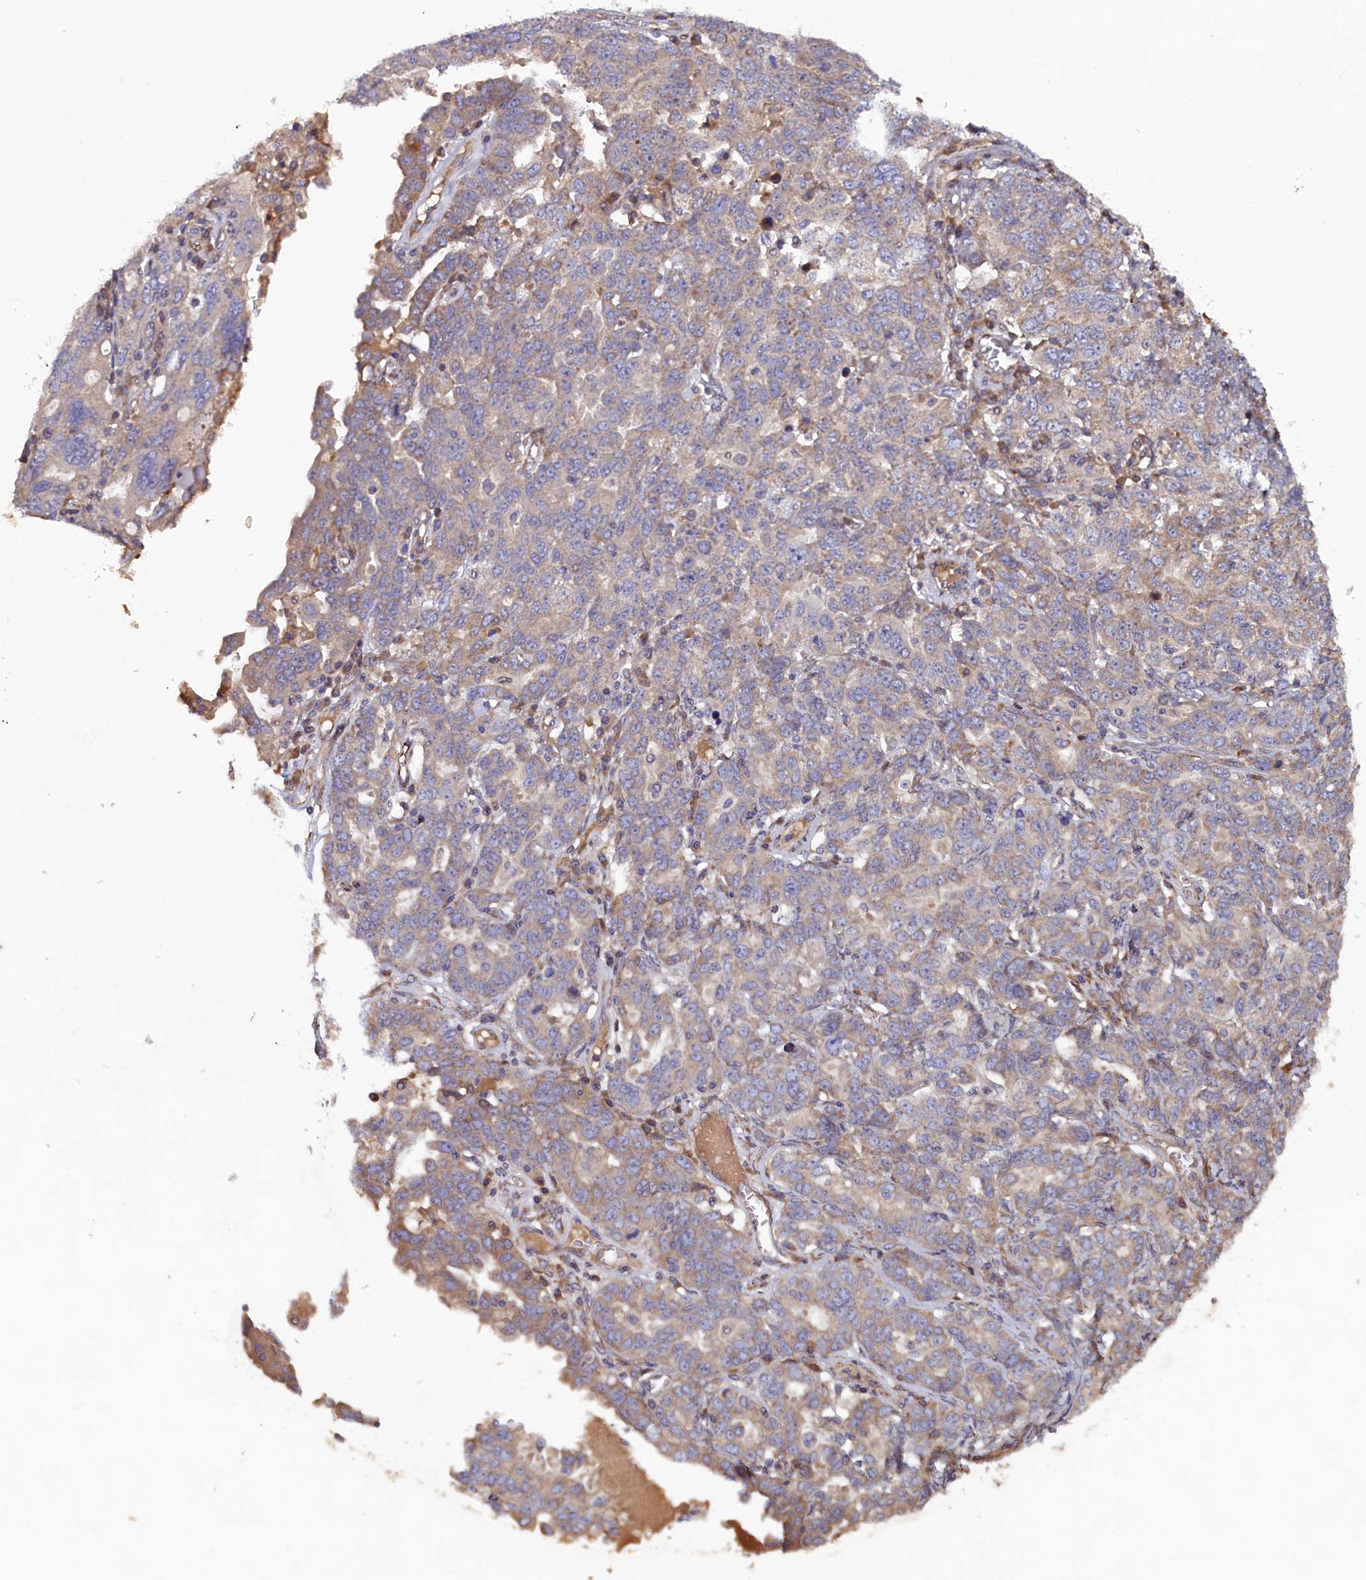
{"staining": {"intensity": "weak", "quantity": "<25%", "location": "cytoplasmic/membranous"}, "tissue": "ovarian cancer", "cell_type": "Tumor cells", "image_type": "cancer", "snomed": [{"axis": "morphology", "description": "Carcinoma, endometroid"}, {"axis": "topography", "description": "Ovary"}], "caption": "A histopathology image of ovarian cancer stained for a protein exhibits no brown staining in tumor cells.", "gene": "GREB1L", "patient": {"sex": "female", "age": 62}}